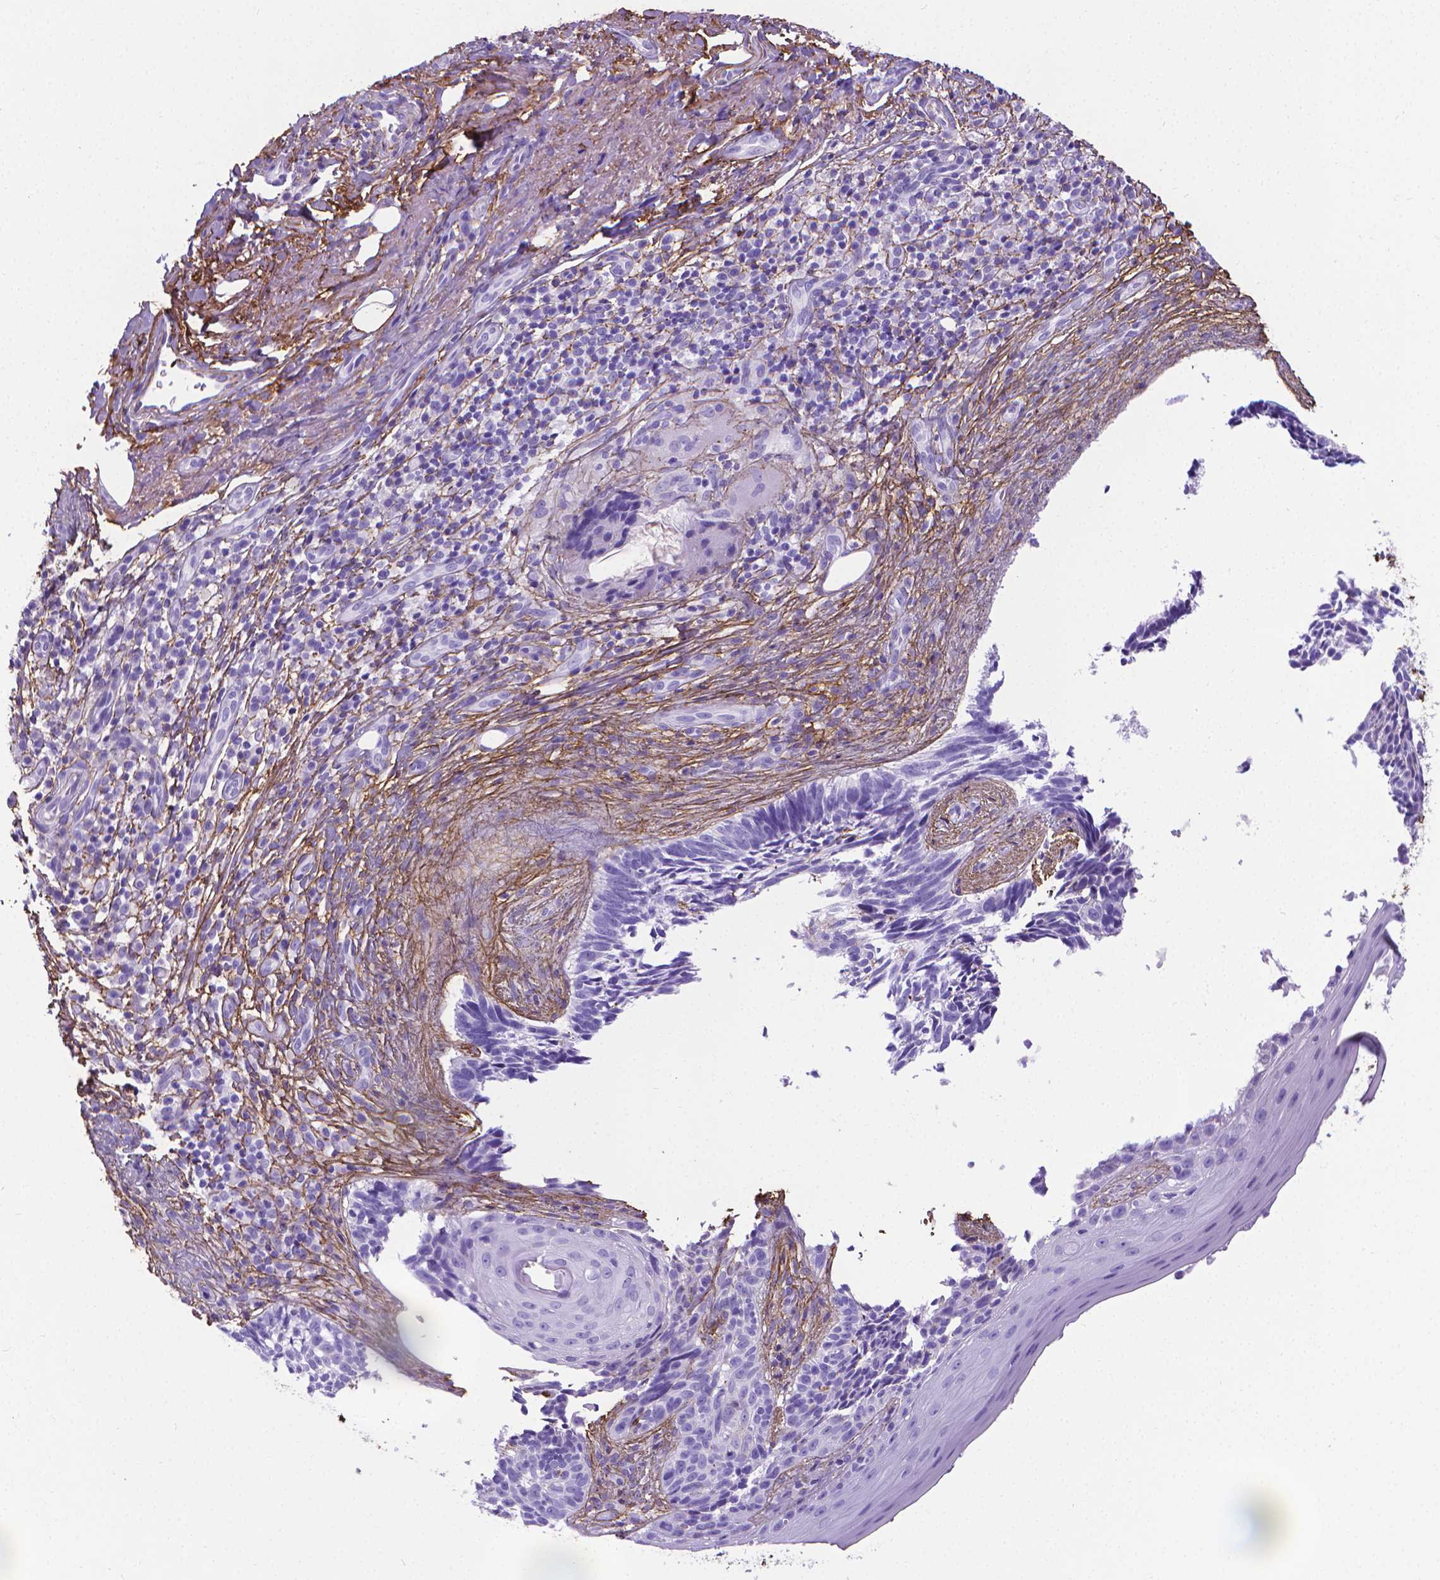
{"staining": {"intensity": "negative", "quantity": "none", "location": "none"}, "tissue": "skin cancer", "cell_type": "Tumor cells", "image_type": "cancer", "snomed": [{"axis": "morphology", "description": "Normal tissue, NOS"}, {"axis": "morphology", "description": "Basal cell carcinoma"}, {"axis": "topography", "description": "Skin"}], "caption": "Immunohistochemistry (IHC) of basal cell carcinoma (skin) reveals no staining in tumor cells. (DAB (3,3'-diaminobenzidine) IHC visualized using brightfield microscopy, high magnification).", "gene": "MFAP2", "patient": {"sex": "male", "age": 68}}